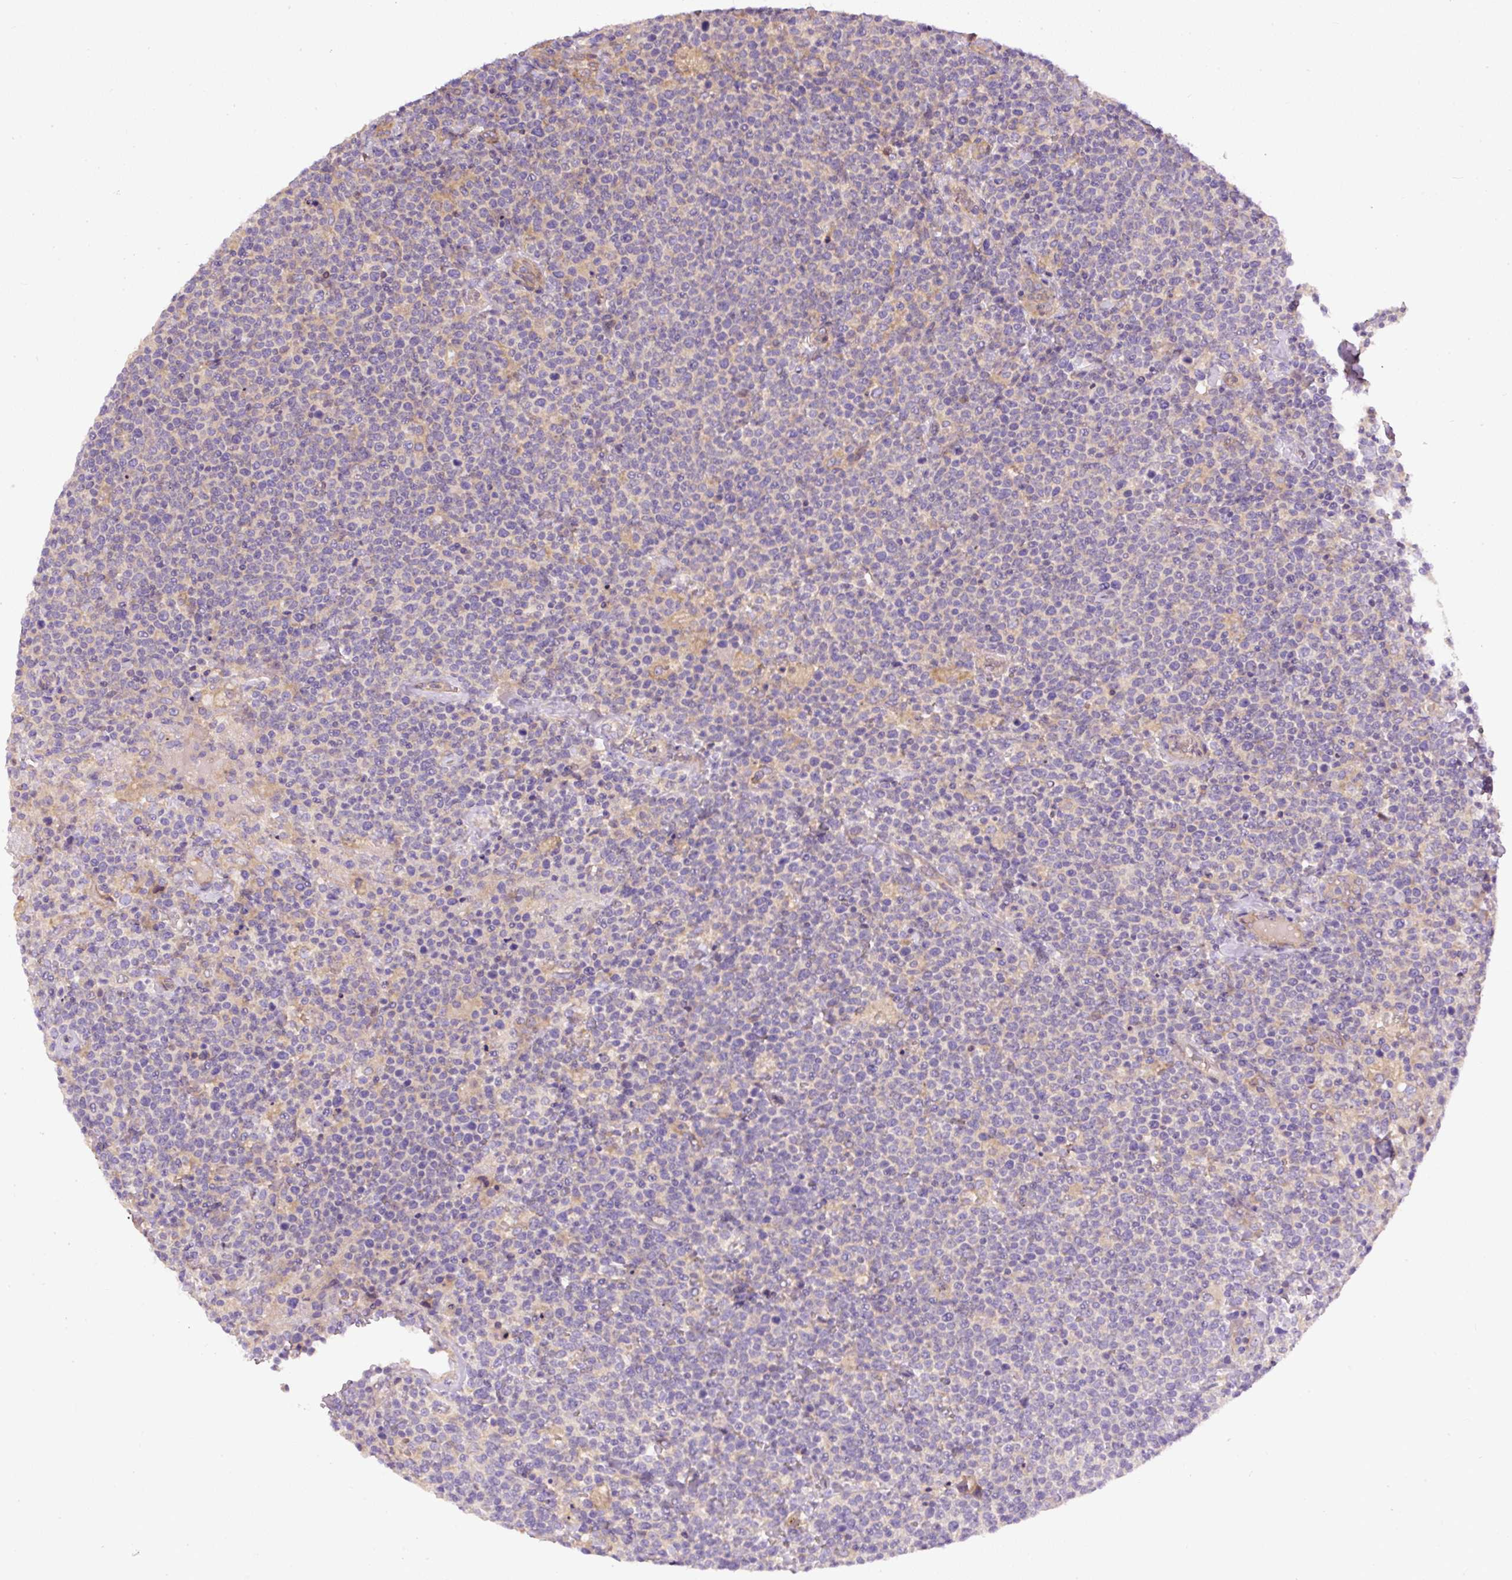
{"staining": {"intensity": "negative", "quantity": "none", "location": "none"}, "tissue": "lymphoma", "cell_type": "Tumor cells", "image_type": "cancer", "snomed": [{"axis": "morphology", "description": "Malignant lymphoma, non-Hodgkin's type, High grade"}, {"axis": "topography", "description": "Lymph node"}], "caption": "A high-resolution micrograph shows IHC staining of lymphoma, which exhibits no significant staining in tumor cells.", "gene": "DAPK1", "patient": {"sex": "male", "age": 61}}